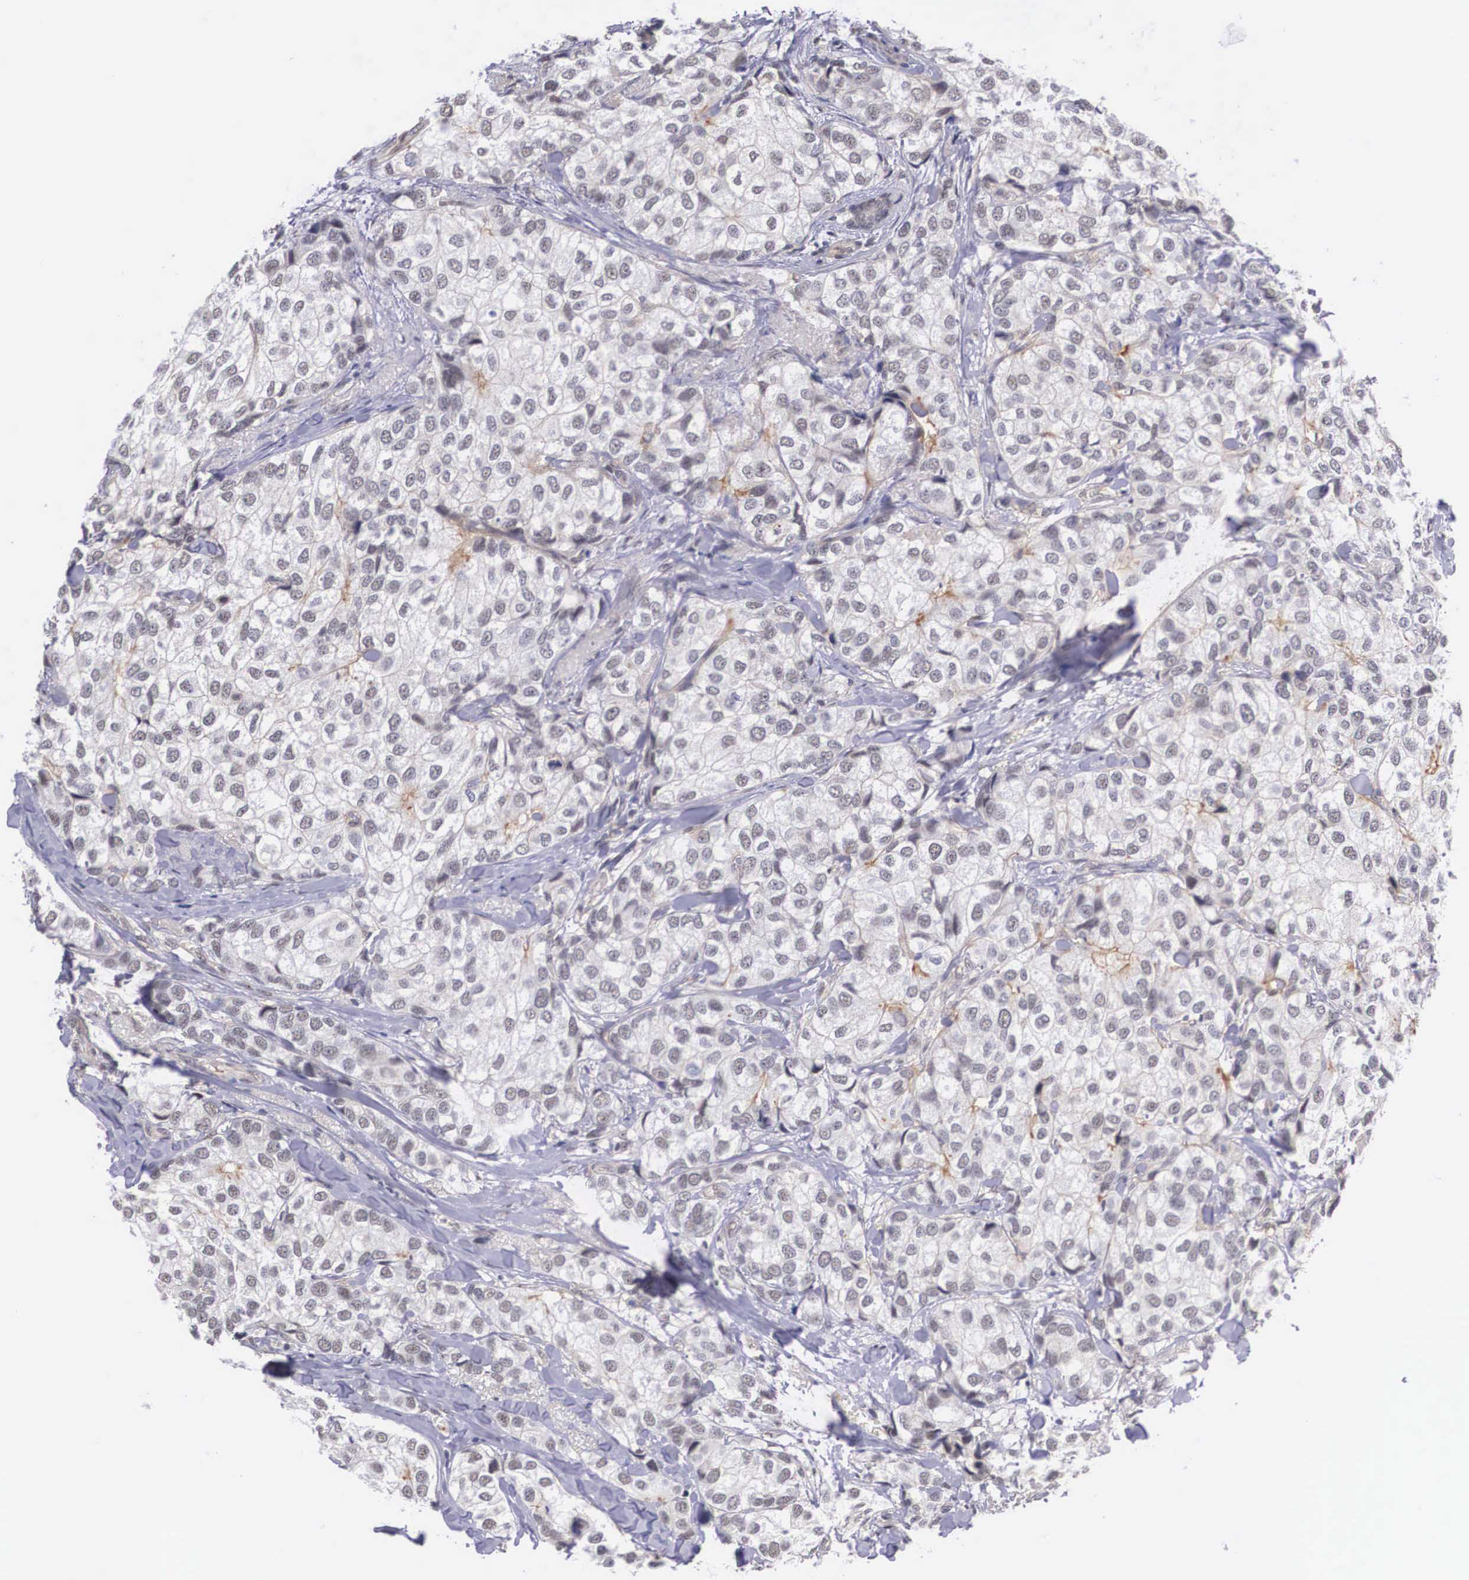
{"staining": {"intensity": "weak", "quantity": "<25%", "location": "cytoplasmic/membranous"}, "tissue": "breast cancer", "cell_type": "Tumor cells", "image_type": "cancer", "snomed": [{"axis": "morphology", "description": "Duct carcinoma"}, {"axis": "topography", "description": "Breast"}], "caption": "The histopathology image displays no staining of tumor cells in breast infiltrating ductal carcinoma. Brightfield microscopy of IHC stained with DAB (3,3'-diaminobenzidine) (brown) and hematoxylin (blue), captured at high magnification.", "gene": "NR4A2", "patient": {"sex": "female", "age": 68}}